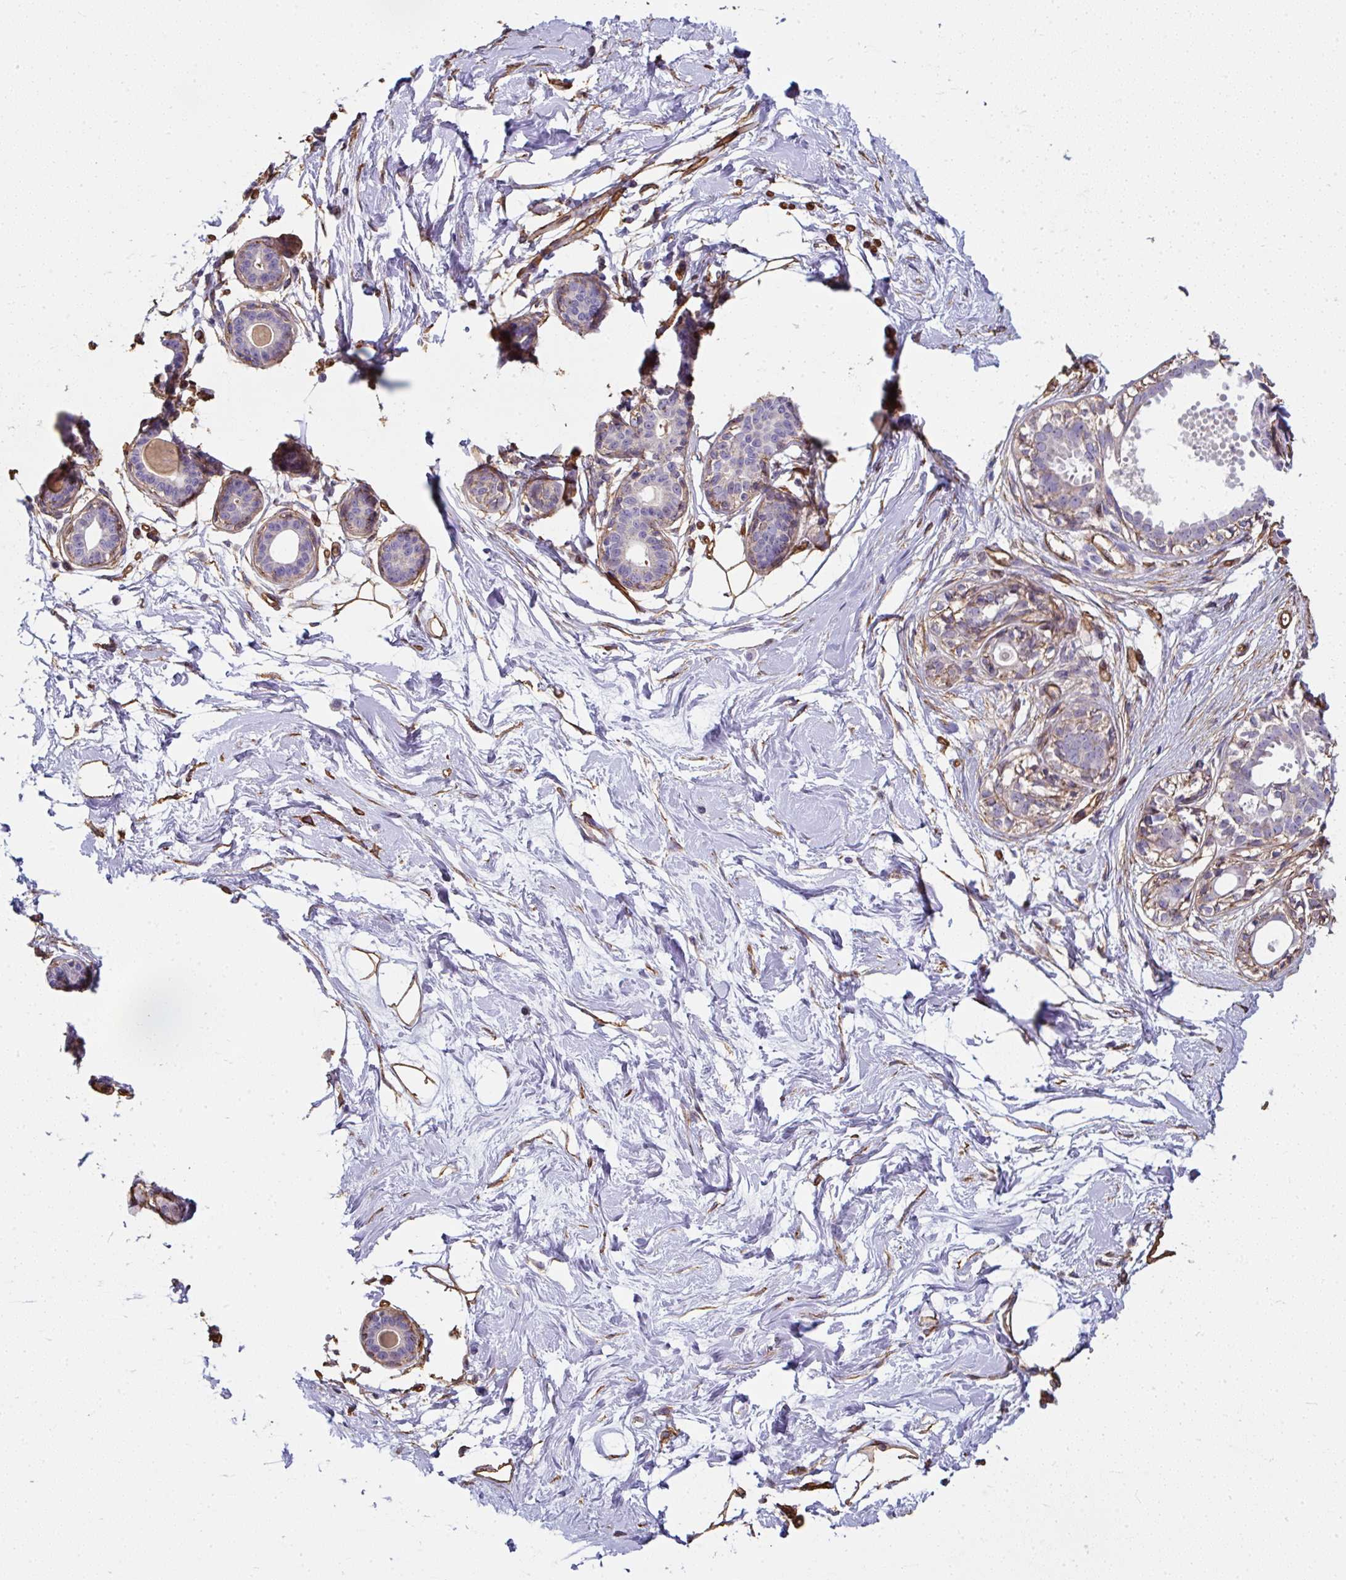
{"staining": {"intensity": "moderate", "quantity": ">75%", "location": "cytoplasmic/membranous"}, "tissue": "breast", "cell_type": "Adipocytes", "image_type": "normal", "snomed": [{"axis": "morphology", "description": "Normal tissue, NOS"}, {"axis": "topography", "description": "Breast"}], "caption": "Protein expression analysis of normal breast exhibits moderate cytoplasmic/membranous positivity in approximately >75% of adipocytes.", "gene": "ANKUB1", "patient": {"sex": "female", "age": 45}}